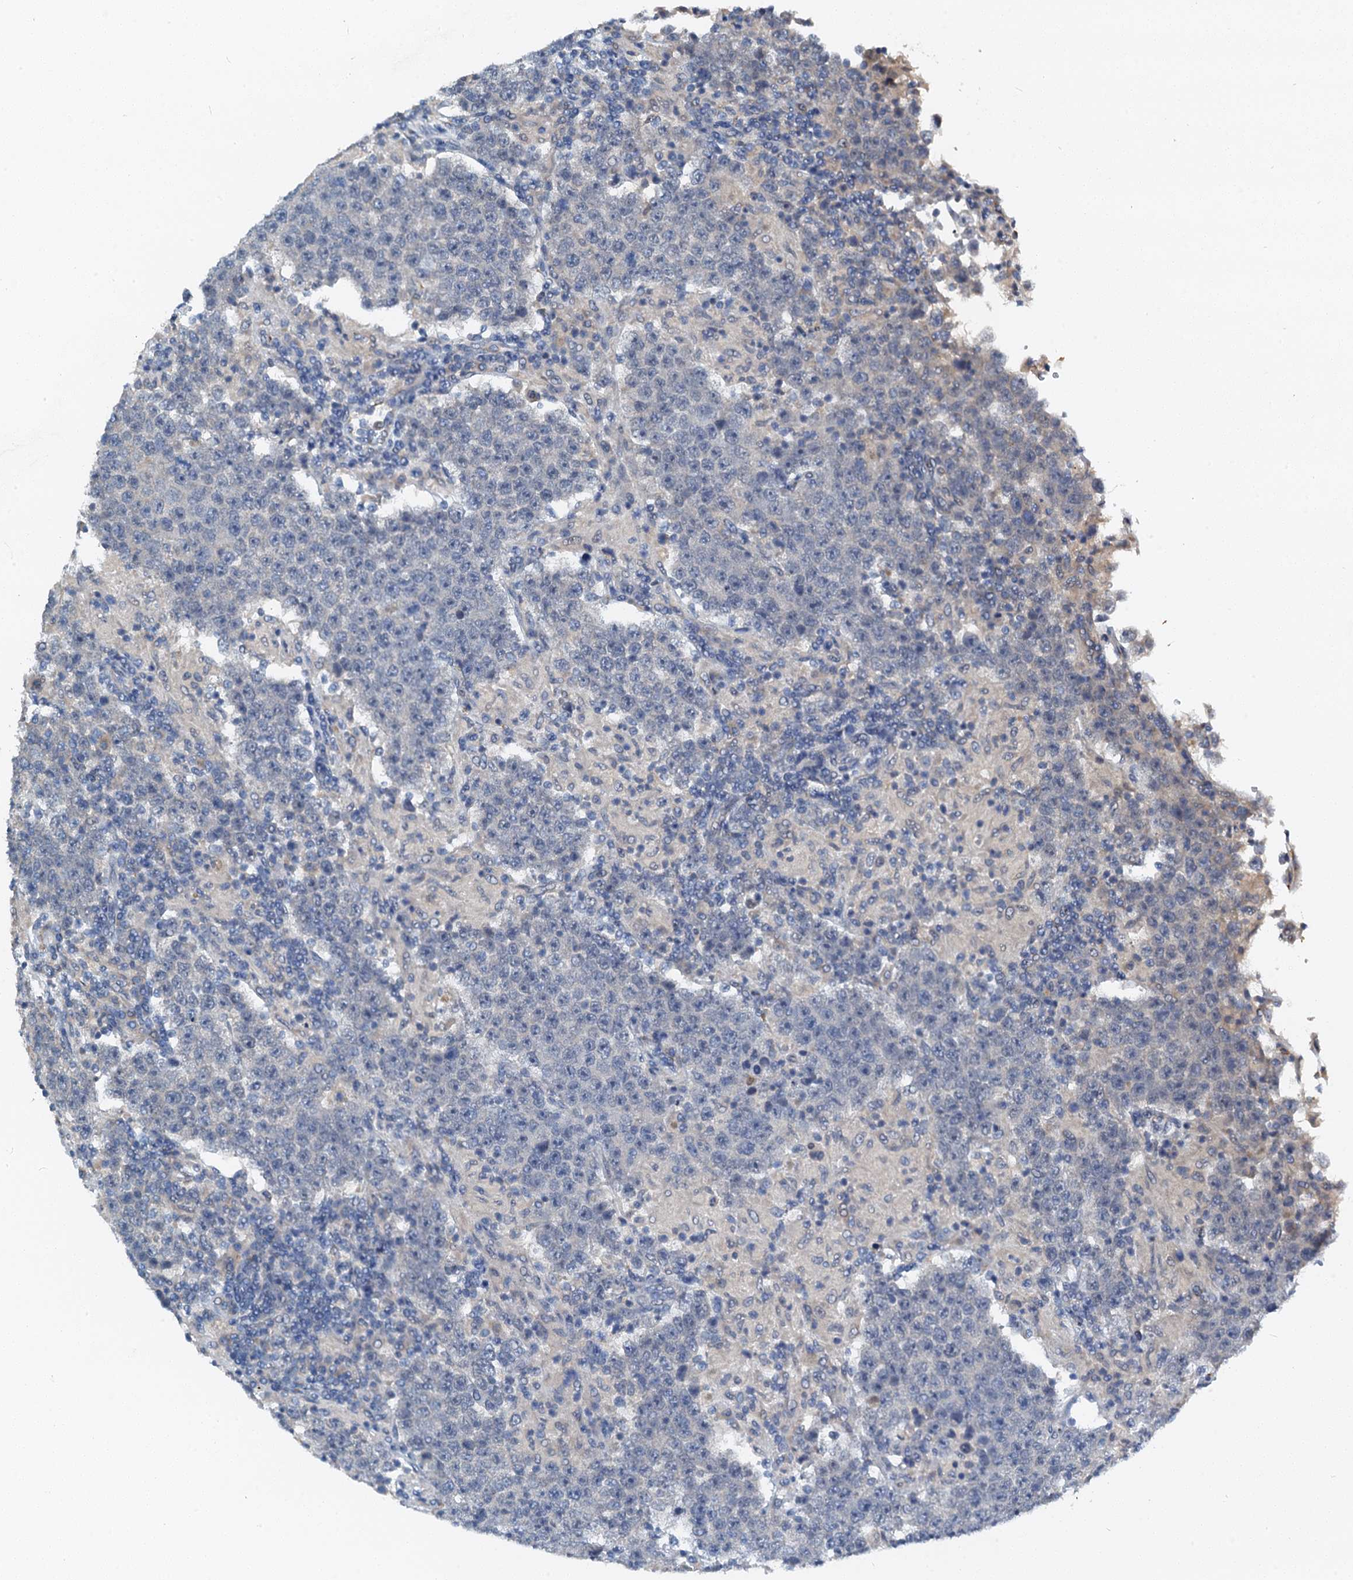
{"staining": {"intensity": "negative", "quantity": "none", "location": "none"}, "tissue": "testis cancer", "cell_type": "Tumor cells", "image_type": "cancer", "snomed": [{"axis": "morphology", "description": "Normal tissue, NOS"}, {"axis": "morphology", "description": "Urothelial carcinoma, High grade"}, {"axis": "morphology", "description": "Seminoma, NOS"}, {"axis": "morphology", "description": "Carcinoma, Embryonal, NOS"}, {"axis": "topography", "description": "Urinary bladder"}, {"axis": "topography", "description": "Testis"}], "caption": "Image shows no protein staining in tumor cells of embryonal carcinoma (testis) tissue.", "gene": "ZNF606", "patient": {"sex": "male", "age": 41}}